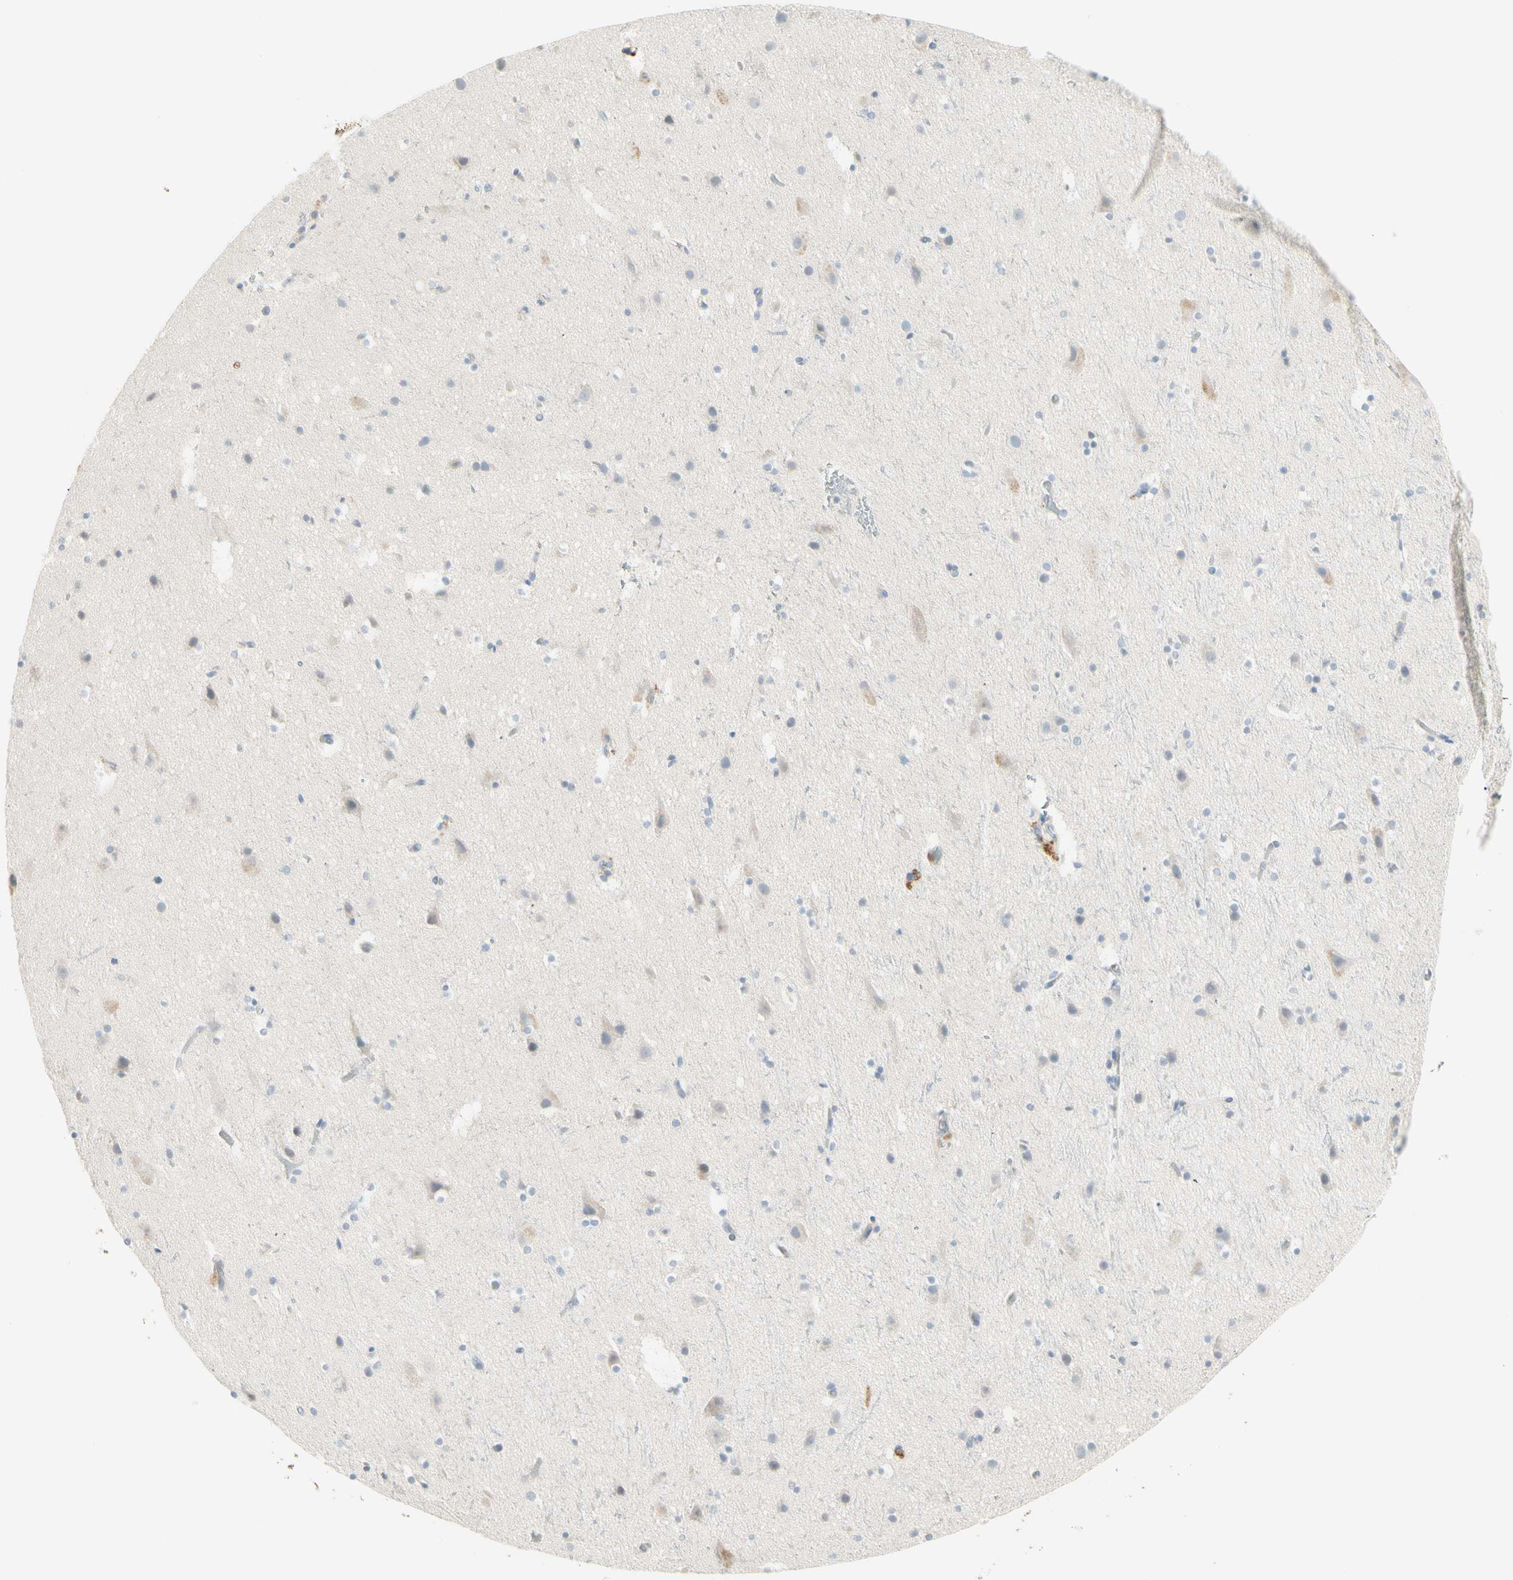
{"staining": {"intensity": "negative", "quantity": "none", "location": "none"}, "tissue": "cerebral cortex", "cell_type": "Endothelial cells", "image_type": "normal", "snomed": [{"axis": "morphology", "description": "Normal tissue, NOS"}, {"axis": "topography", "description": "Cerebral cortex"}], "caption": "Endothelial cells are negative for brown protein staining in benign cerebral cortex. Nuclei are stained in blue.", "gene": "ALDH18A1", "patient": {"sex": "male", "age": 45}}